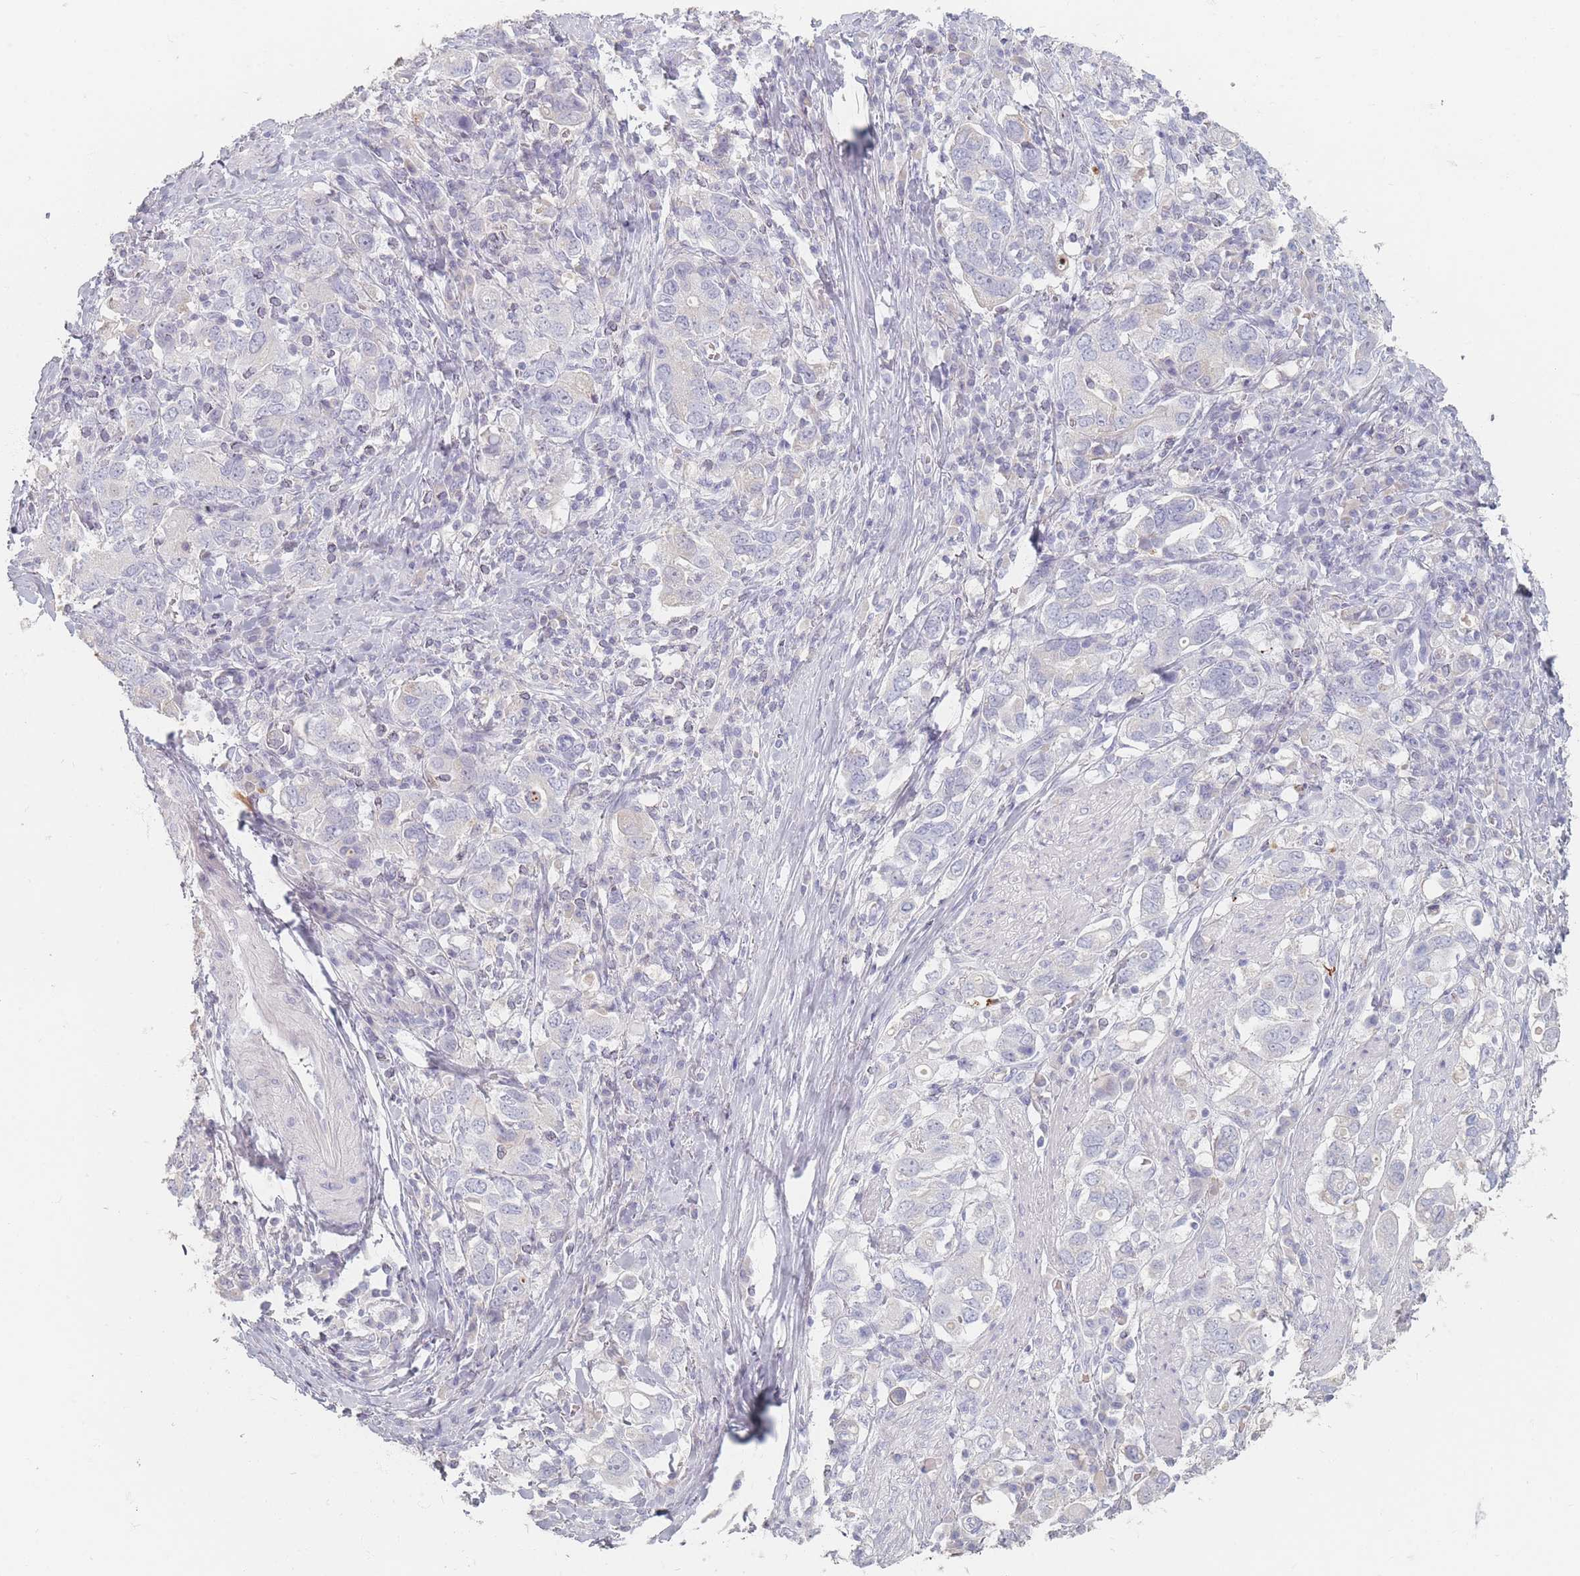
{"staining": {"intensity": "negative", "quantity": "none", "location": "none"}, "tissue": "stomach cancer", "cell_type": "Tumor cells", "image_type": "cancer", "snomed": [{"axis": "morphology", "description": "Adenocarcinoma, NOS"}, {"axis": "topography", "description": "Stomach, upper"}, {"axis": "topography", "description": "Stomach"}], "caption": "Tumor cells show no significant protein expression in stomach cancer. (DAB immunohistochemistry, high magnification).", "gene": "HELZ2", "patient": {"sex": "male", "age": 62}}